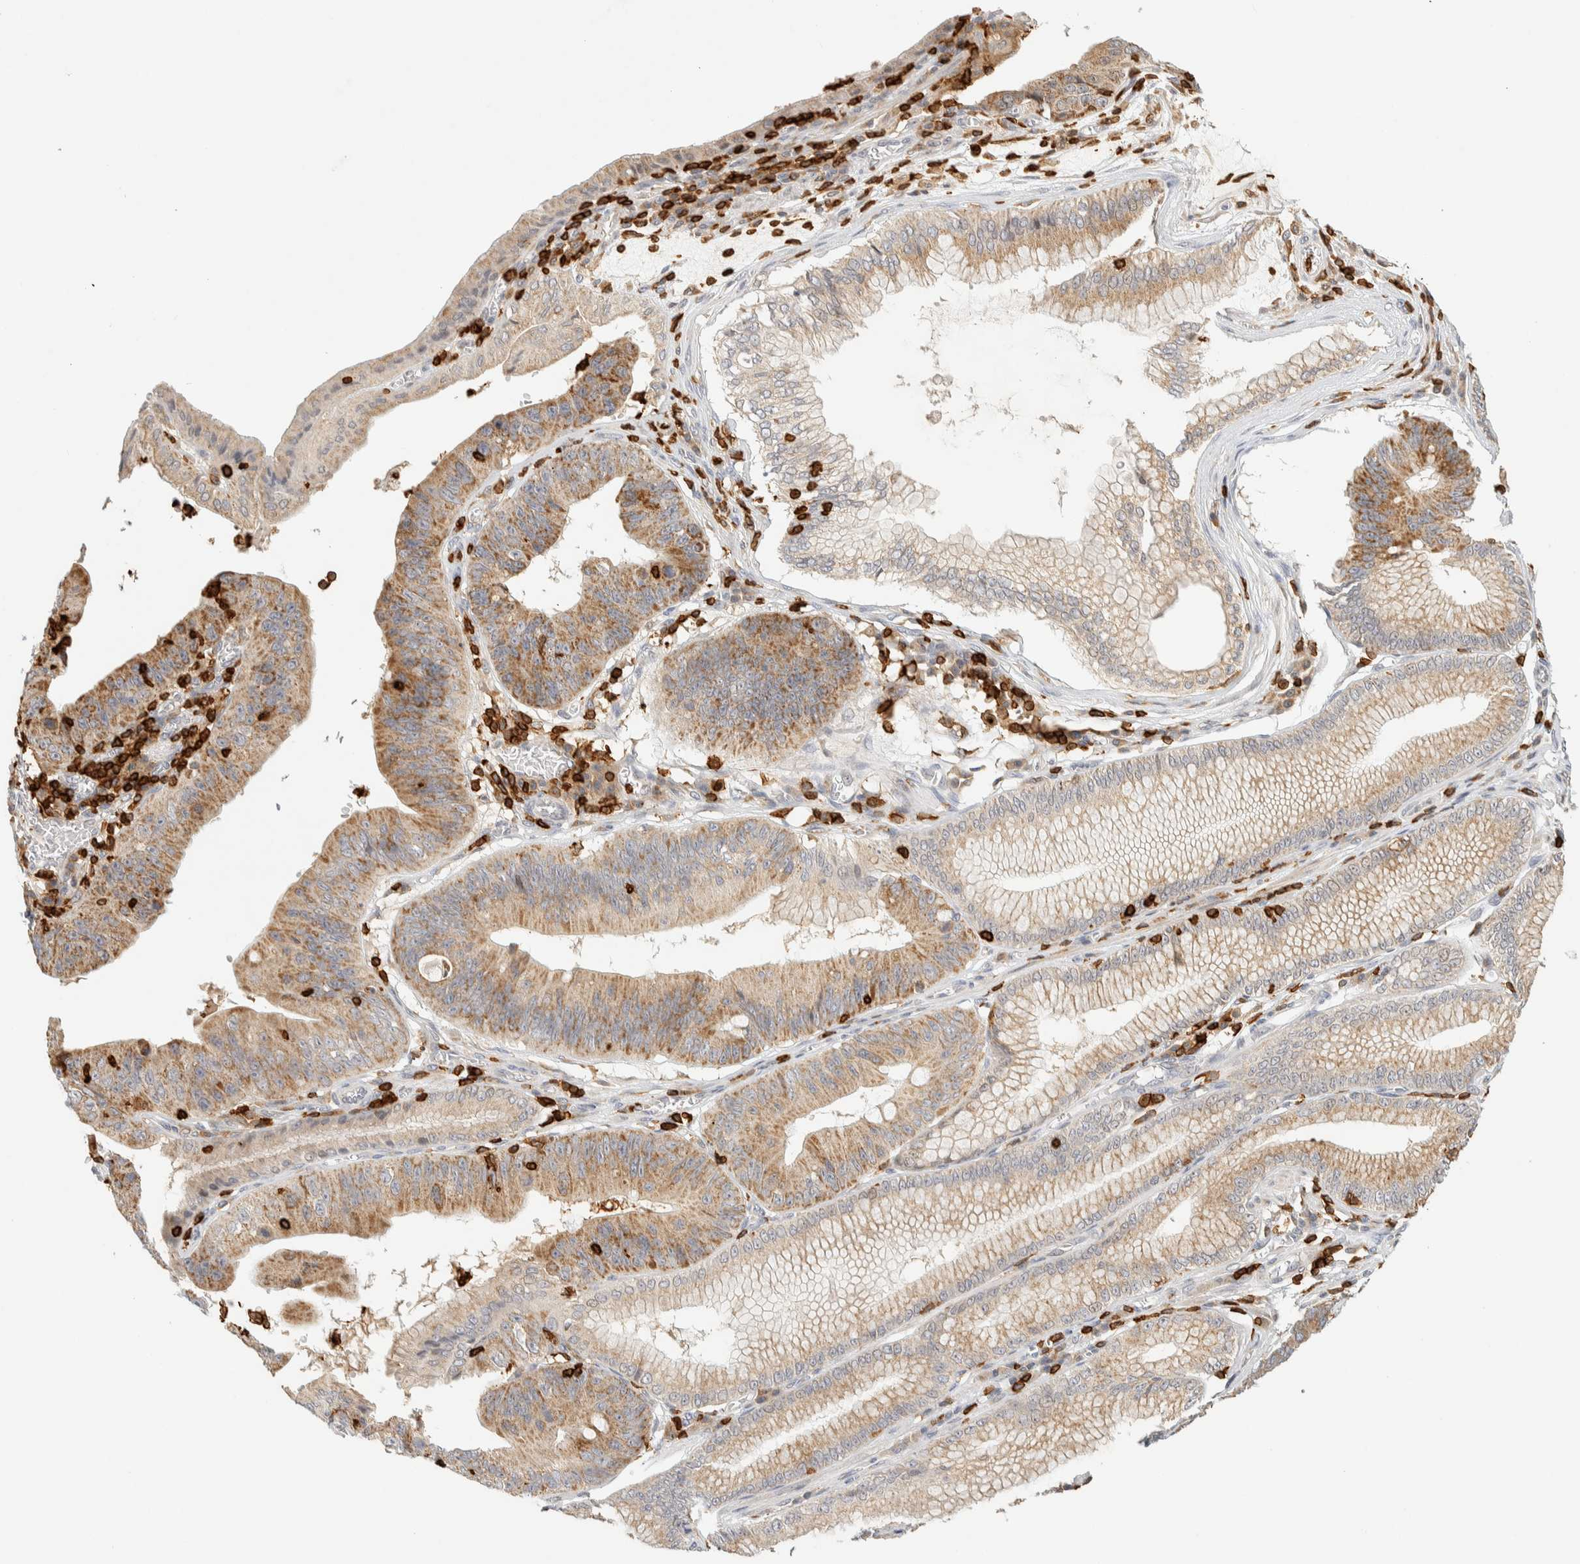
{"staining": {"intensity": "moderate", "quantity": ">75%", "location": "cytoplasmic/membranous"}, "tissue": "stomach cancer", "cell_type": "Tumor cells", "image_type": "cancer", "snomed": [{"axis": "morphology", "description": "Adenocarcinoma, NOS"}, {"axis": "topography", "description": "Stomach"}], "caption": "Immunohistochemistry of stomach adenocarcinoma exhibits medium levels of moderate cytoplasmic/membranous expression in about >75% of tumor cells.", "gene": "RUNDC1", "patient": {"sex": "male", "age": 59}}